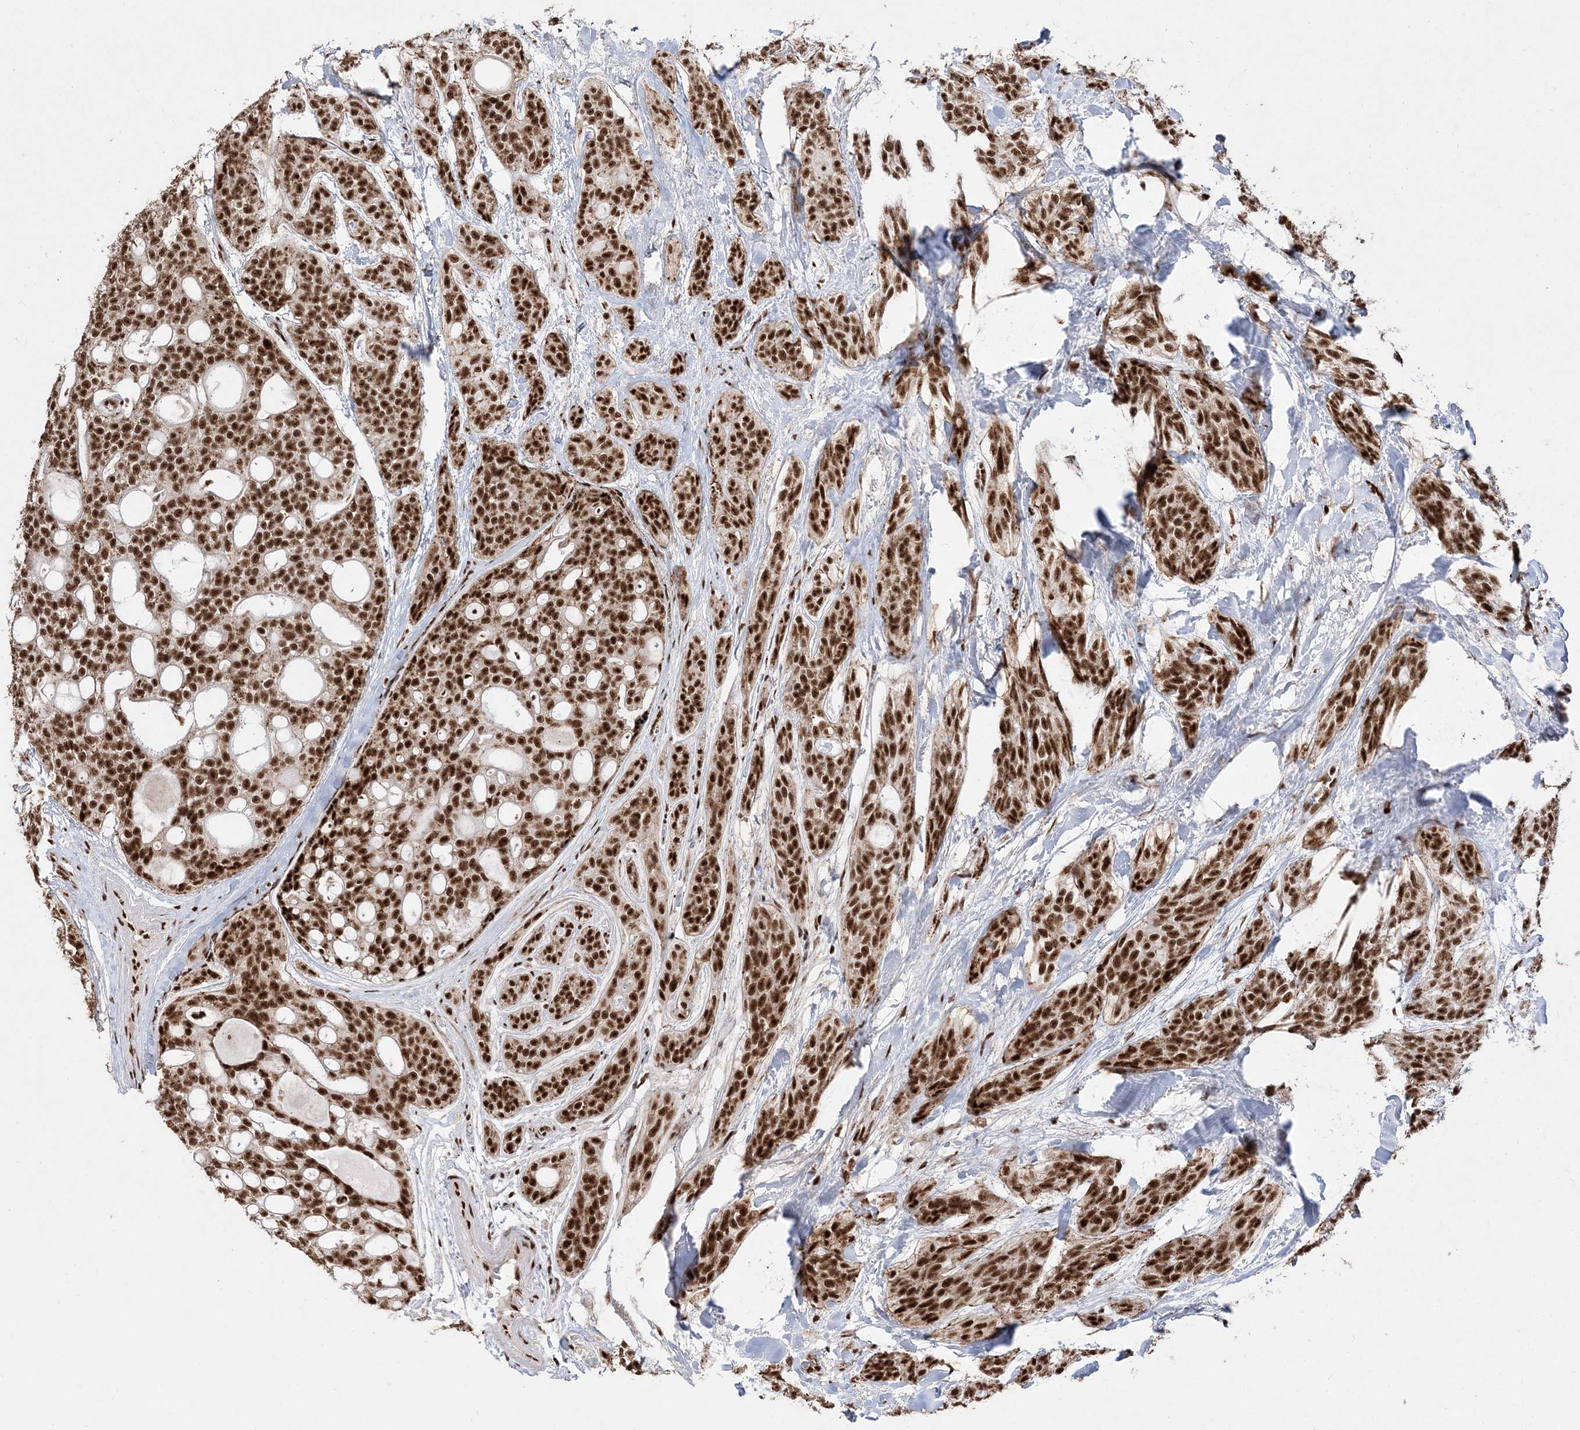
{"staining": {"intensity": "strong", "quantity": ">75%", "location": "nuclear"}, "tissue": "head and neck cancer", "cell_type": "Tumor cells", "image_type": "cancer", "snomed": [{"axis": "morphology", "description": "Adenocarcinoma, NOS"}, {"axis": "topography", "description": "Head-Neck"}], "caption": "Head and neck cancer (adenocarcinoma) stained with a brown dye reveals strong nuclear positive expression in approximately >75% of tumor cells.", "gene": "RBM17", "patient": {"sex": "male", "age": 66}}